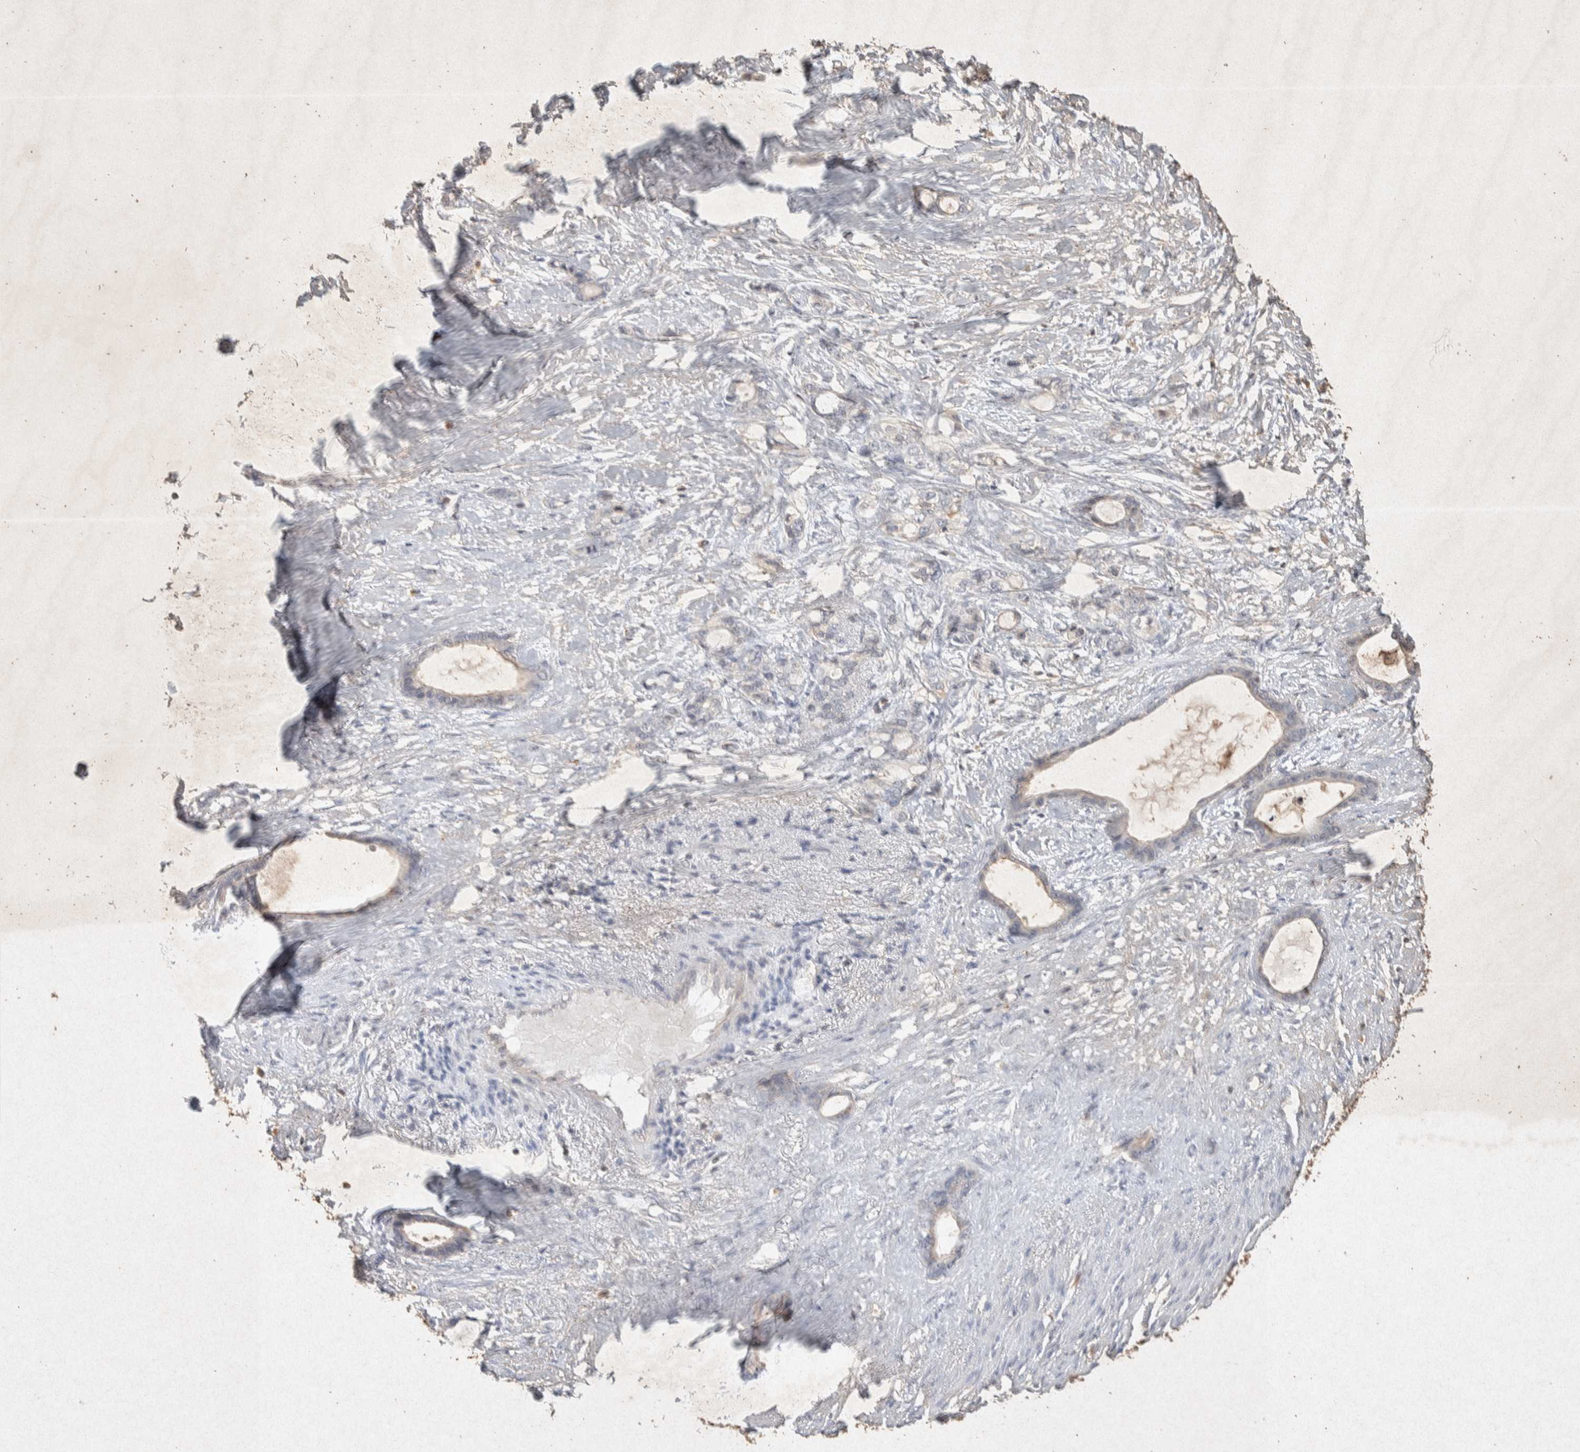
{"staining": {"intensity": "weak", "quantity": "<25%", "location": "cytoplasmic/membranous"}, "tissue": "stomach cancer", "cell_type": "Tumor cells", "image_type": "cancer", "snomed": [{"axis": "morphology", "description": "Adenocarcinoma, NOS"}, {"axis": "topography", "description": "Stomach"}], "caption": "A high-resolution micrograph shows immunohistochemistry staining of stomach cancer (adenocarcinoma), which demonstrates no significant expression in tumor cells.", "gene": "RAC2", "patient": {"sex": "female", "age": 75}}